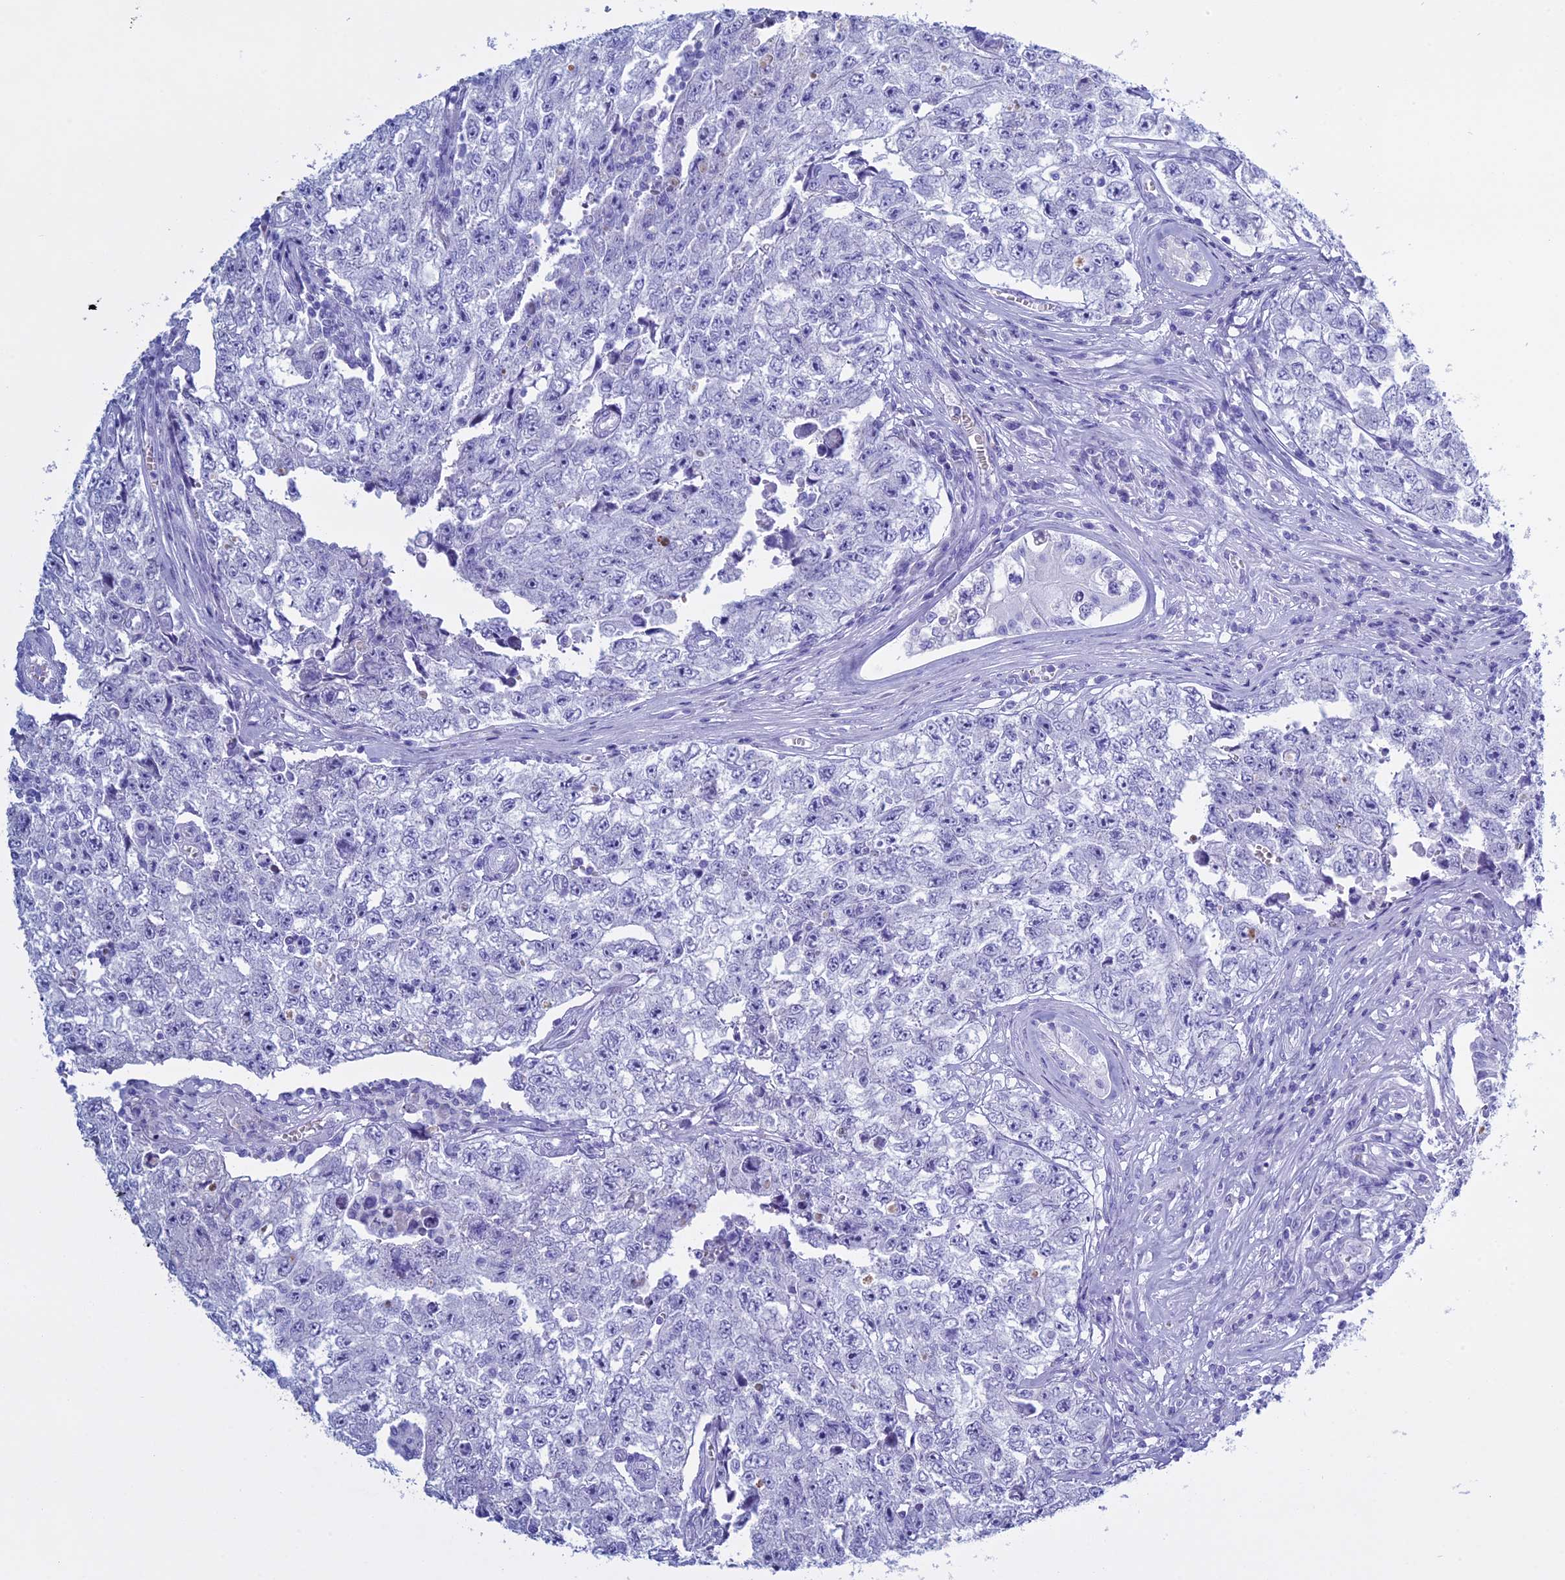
{"staining": {"intensity": "negative", "quantity": "none", "location": "none"}, "tissue": "testis cancer", "cell_type": "Tumor cells", "image_type": "cancer", "snomed": [{"axis": "morphology", "description": "Carcinoma, Embryonal, NOS"}, {"axis": "topography", "description": "Testis"}], "caption": "Image shows no significant protein positivity in tumor cells of testis embryonal carcinoma.", "gene": "KCTD21", "patient": {"sex": "male", "age": 17}}